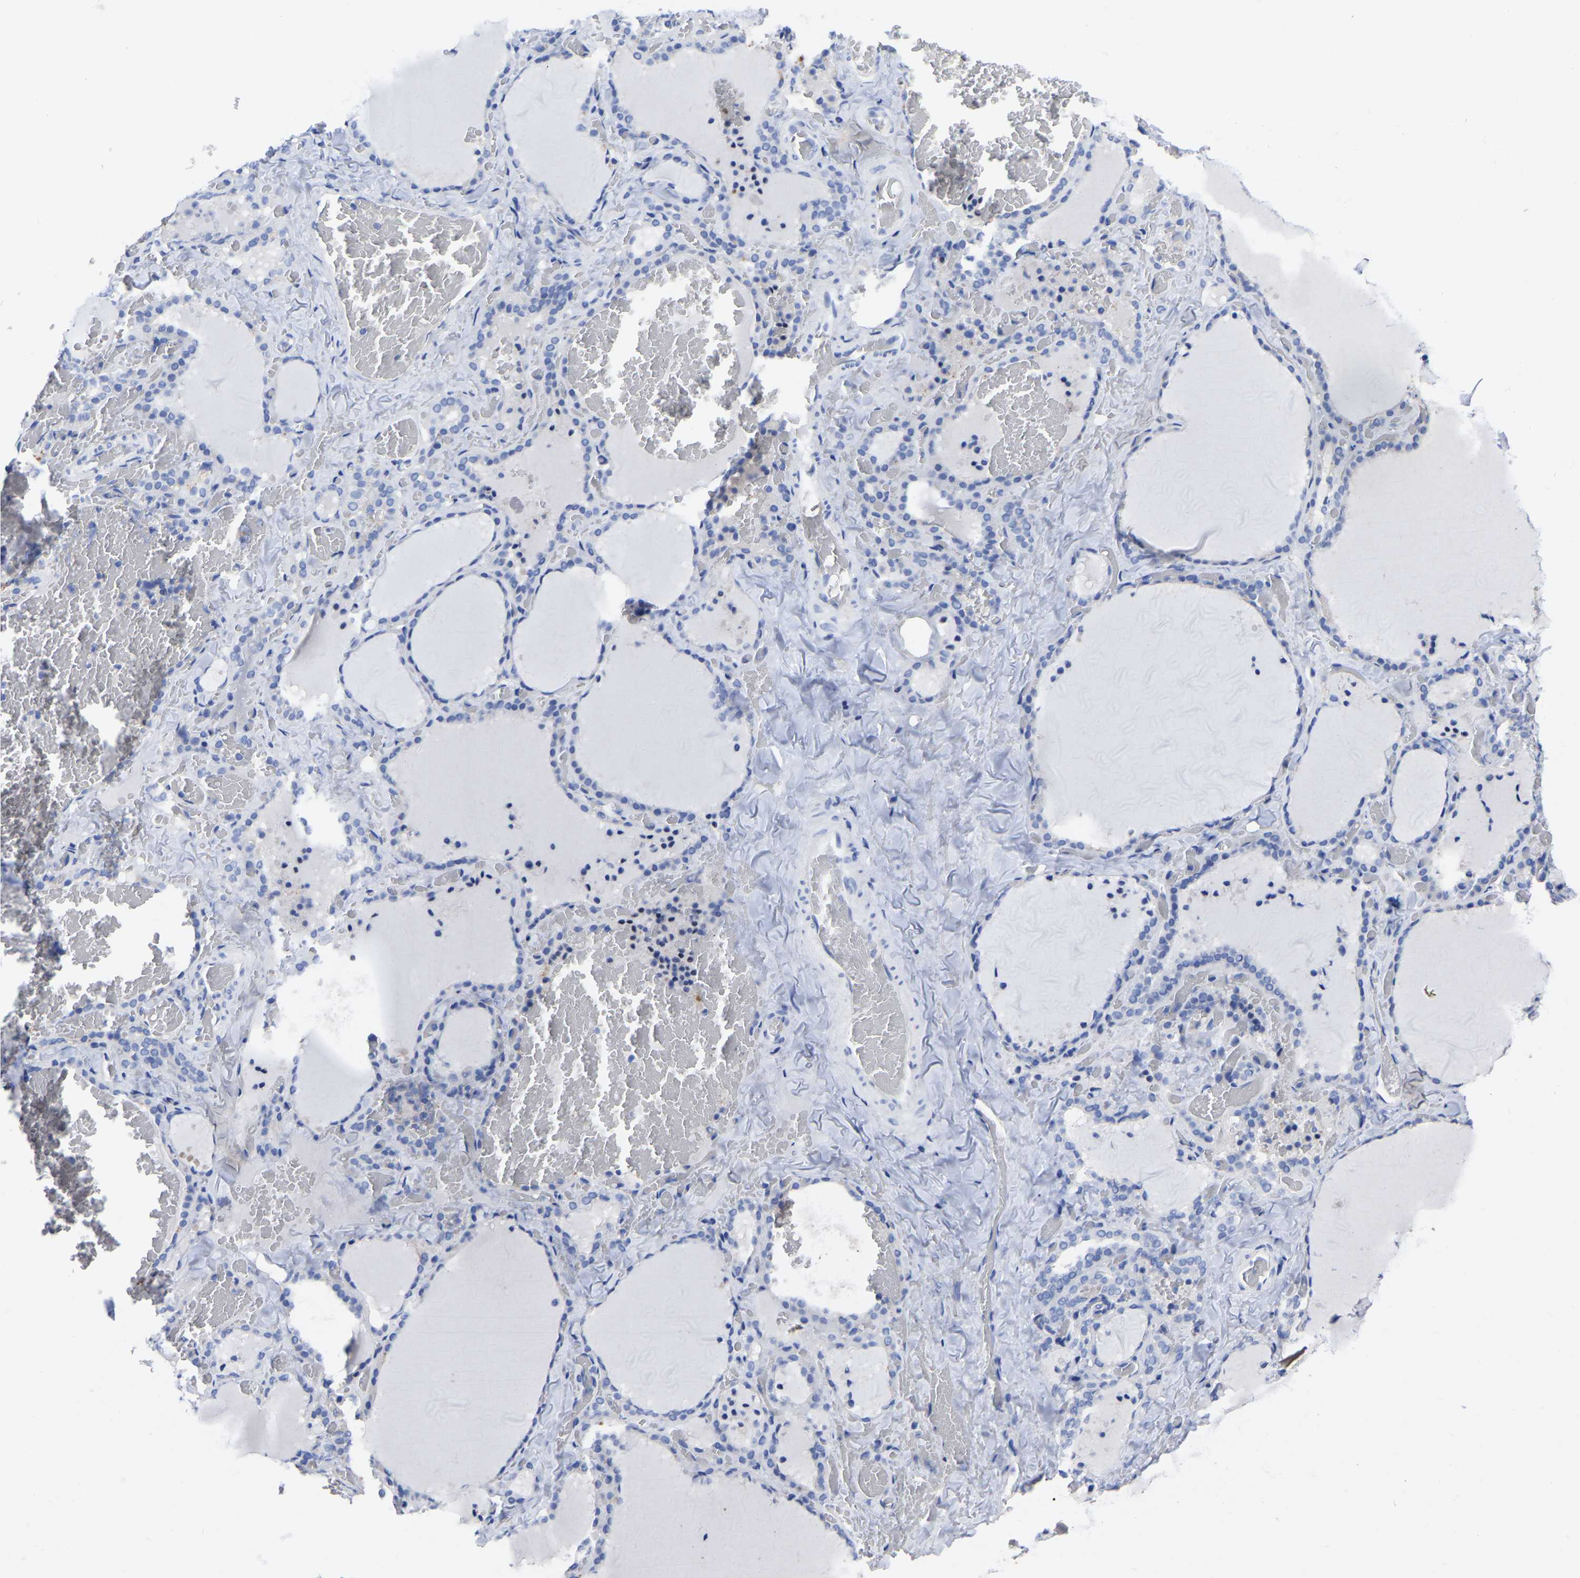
{"staining": {"intensity": "negative", "quantity": "none", "location": "none"}, "tissue": "thyroid gland", "cell_type": "Glandular cells", "image_type": "normal", "snomed": [{"axis": "morphology", "description": "Normal tissue, NOS"}, {"axis": "topography", "description": "Thyroid gland"}], "caption": "Histopathology image shows no protein positivity in glandular cells of benign thyroid gland.", "gene": "ANXA13", "patient": {"sex": "female", "age": 22}}